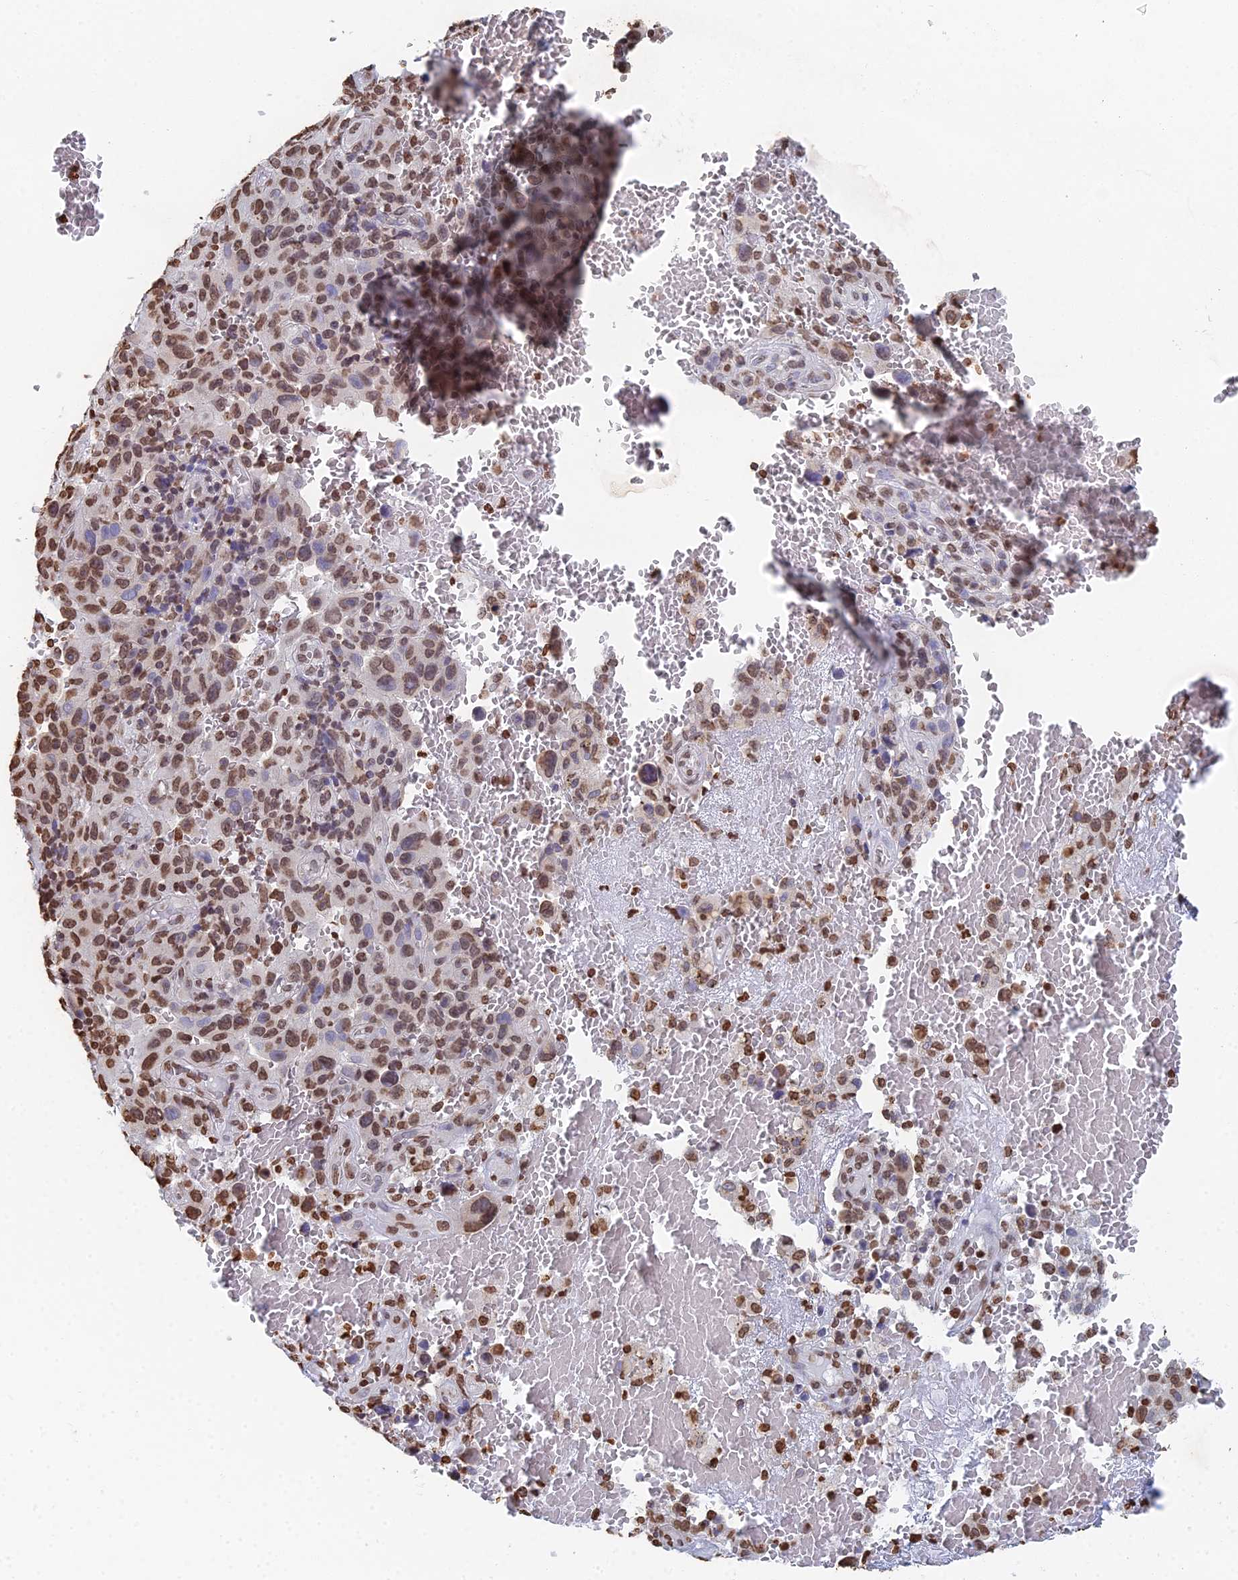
{"staining": {"intensity": "moderate", "quantity": ">75%", "location": "nuclear"}, "tissue": "melanoma", "cell_type": "Tumor cells", "image_type": "cancer", "snomed": [{"axis": "morphology", "description": "Malignant melanoma, NOS"}, {"axis": "topography", "description": "Skin"}], "caption": "This is a micrograph of immunohistochemistry staining of malignant melanoma, which shows moderate staining in the nuclear of tumor cells.", "gene": "GBP3", "patient": {"sex": "female", "age": 82}}